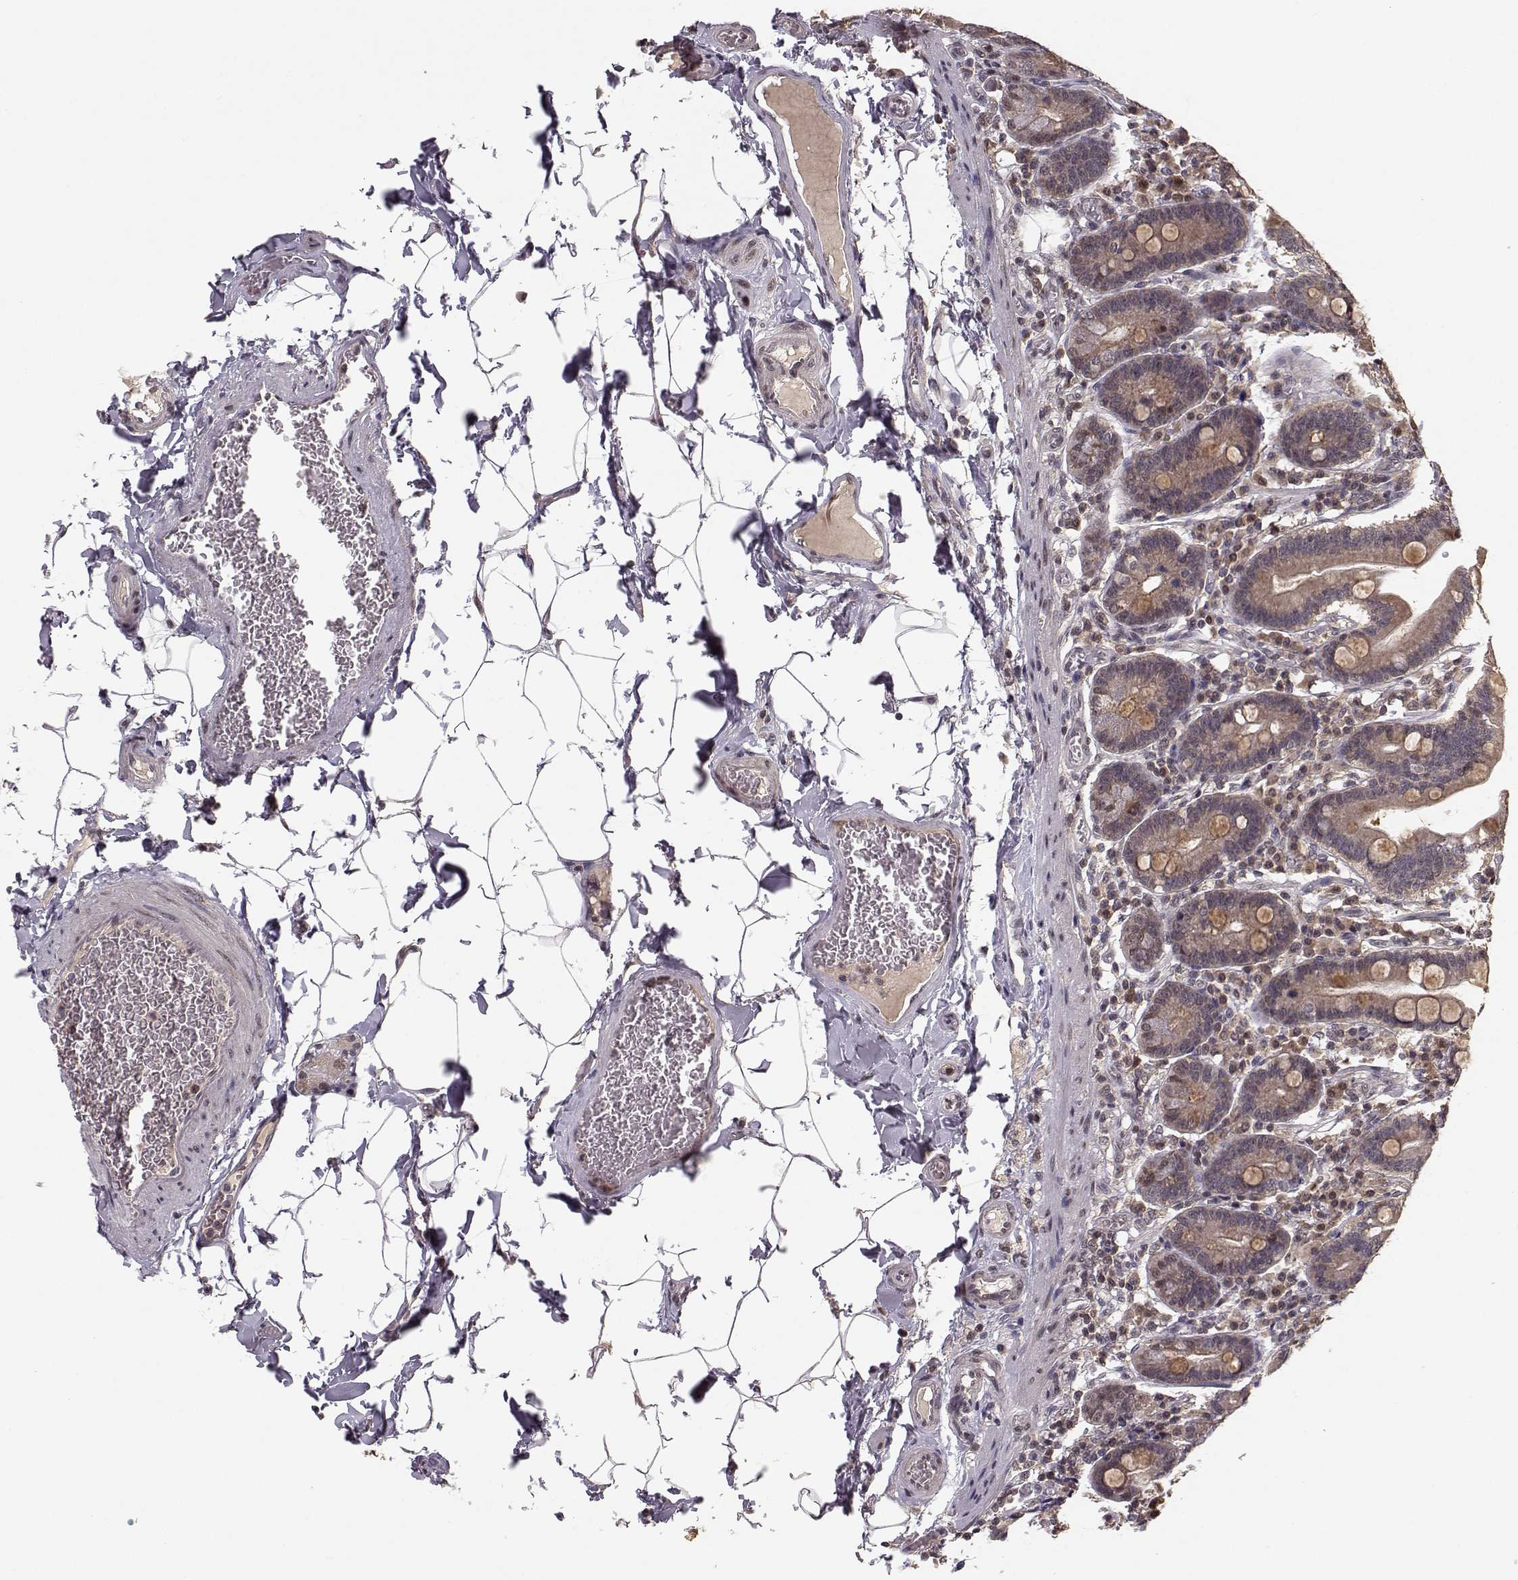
{"staining": {"intensity": "moderate", "quantity": ">75%", "location": "cytoplasmic/membranous"}, "tissue": "small intestine", "cell_type": "Glandular cells", "image_type": "normal", "snomed": [{"axis": "morphology", "description": "Normal tissue, NOS"}, {"axis": "topography", "description": "Small intestine"}], "caption": "High-power microscopy captured an IHC photomicrograph of unremarkable small intestine, revealing moderate cytoplasmic/membranous positivity in approximately >75% of glandular cells. Using DAB (3,3'-diaminobenzidine) (brown) and hematoxylin (blue) stains, captured at high magnification using brightfield microscopy.", "gene": "PLEKHG3", "patient": {"sex": "male", "age": 37}}